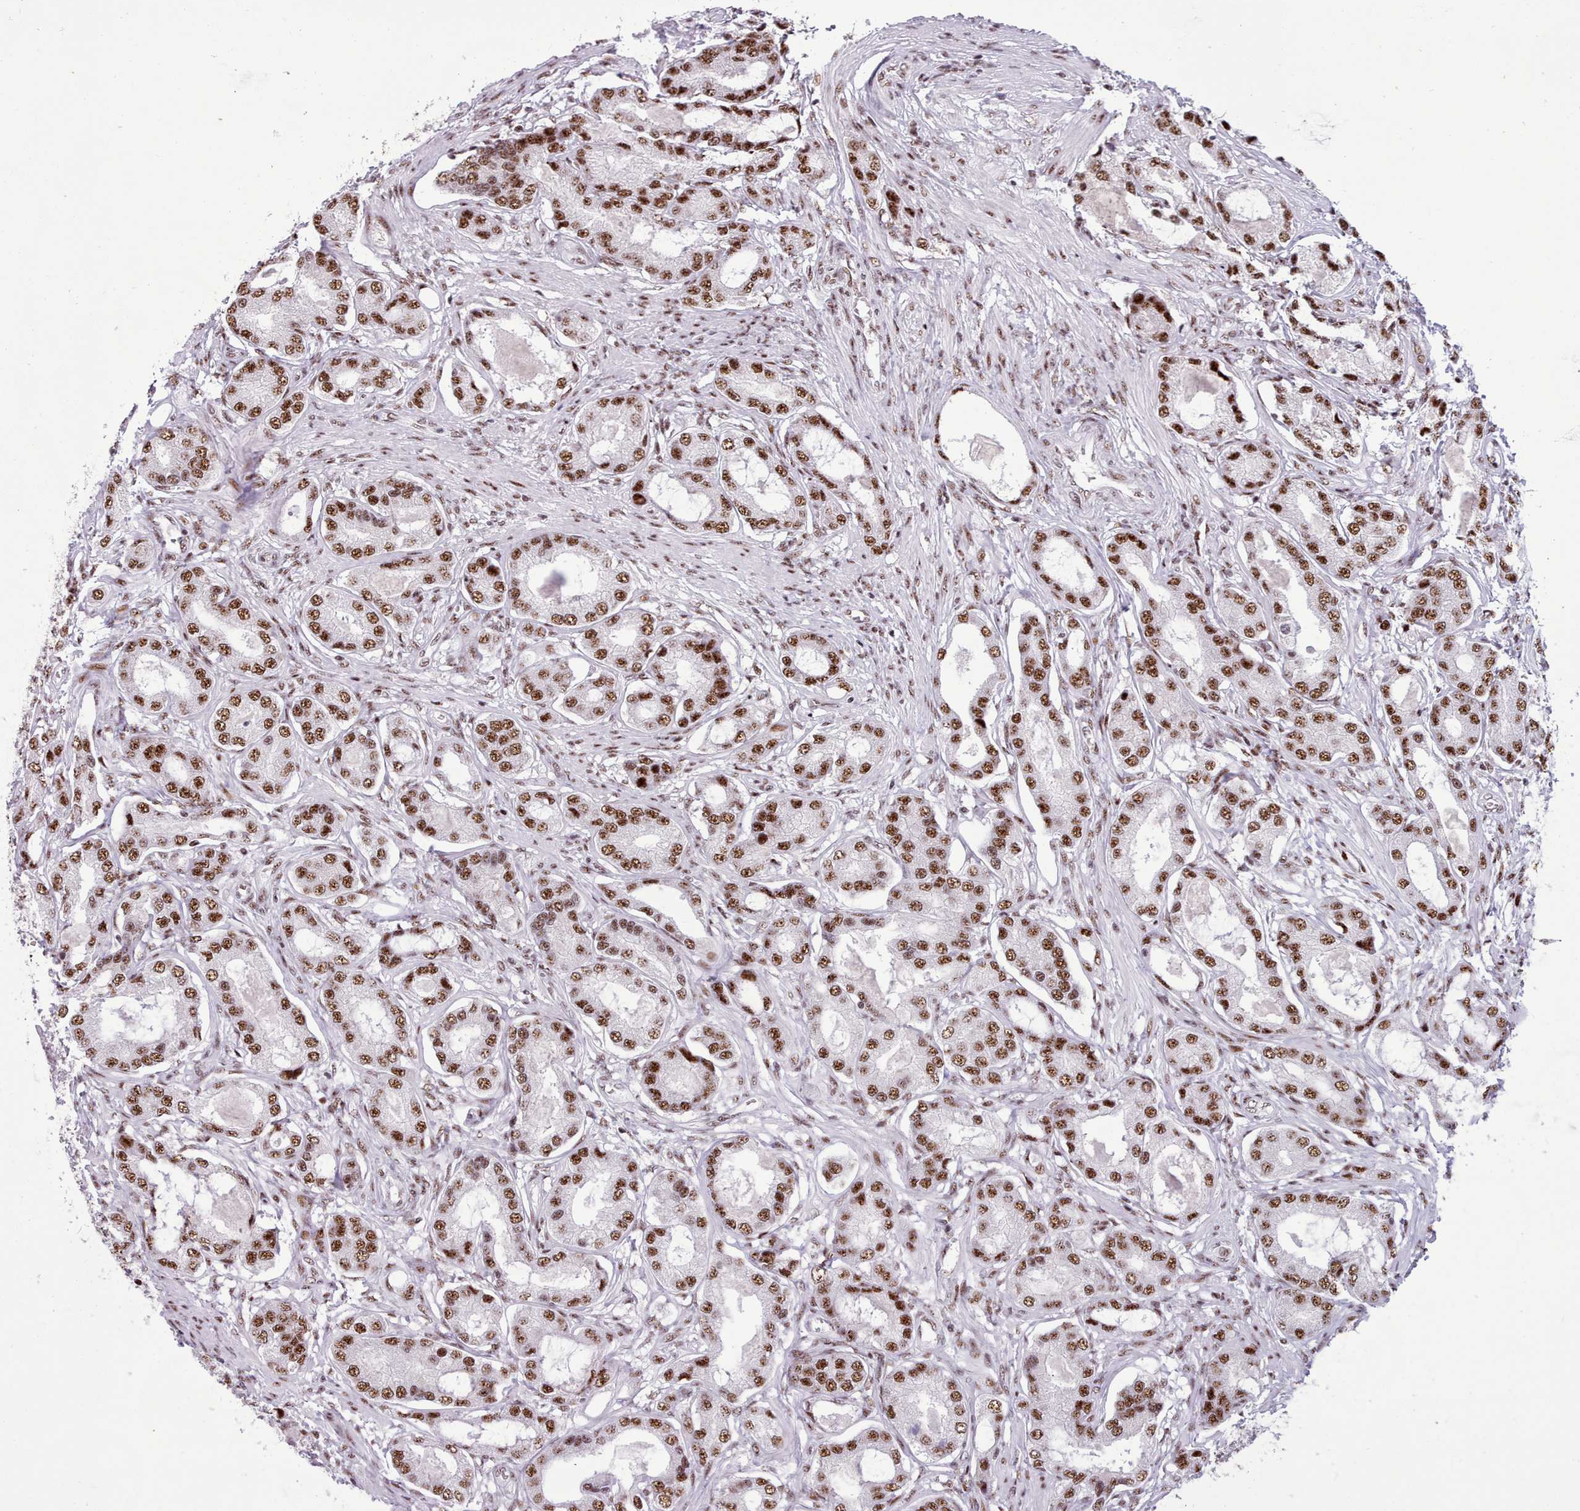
{"staining": {"intensity": "strong", "quantity": ">75%", "location": "nuclear"}, "tissue": "prostate cancer", "cell_type": "Tumor cells", "image_type": "cancer", "snomed": [{"axis": "morphology", "description": "Adenocarcinoma, High grade"}, {"axis": "topography", "description": "Prostate"}], "caption": "IHC image of neoplastic tissue: prostate cancer (adenocarcinoma (high-grade)) stained using immunohistochemistry (IHC) demonstrates high levels of strong protein expression localized specifically in the nuclear of tumor cells, appearing as a nuclear brown color.", "gene": "TMEM35B", "patient": {"sex": "male", "age": 69}}